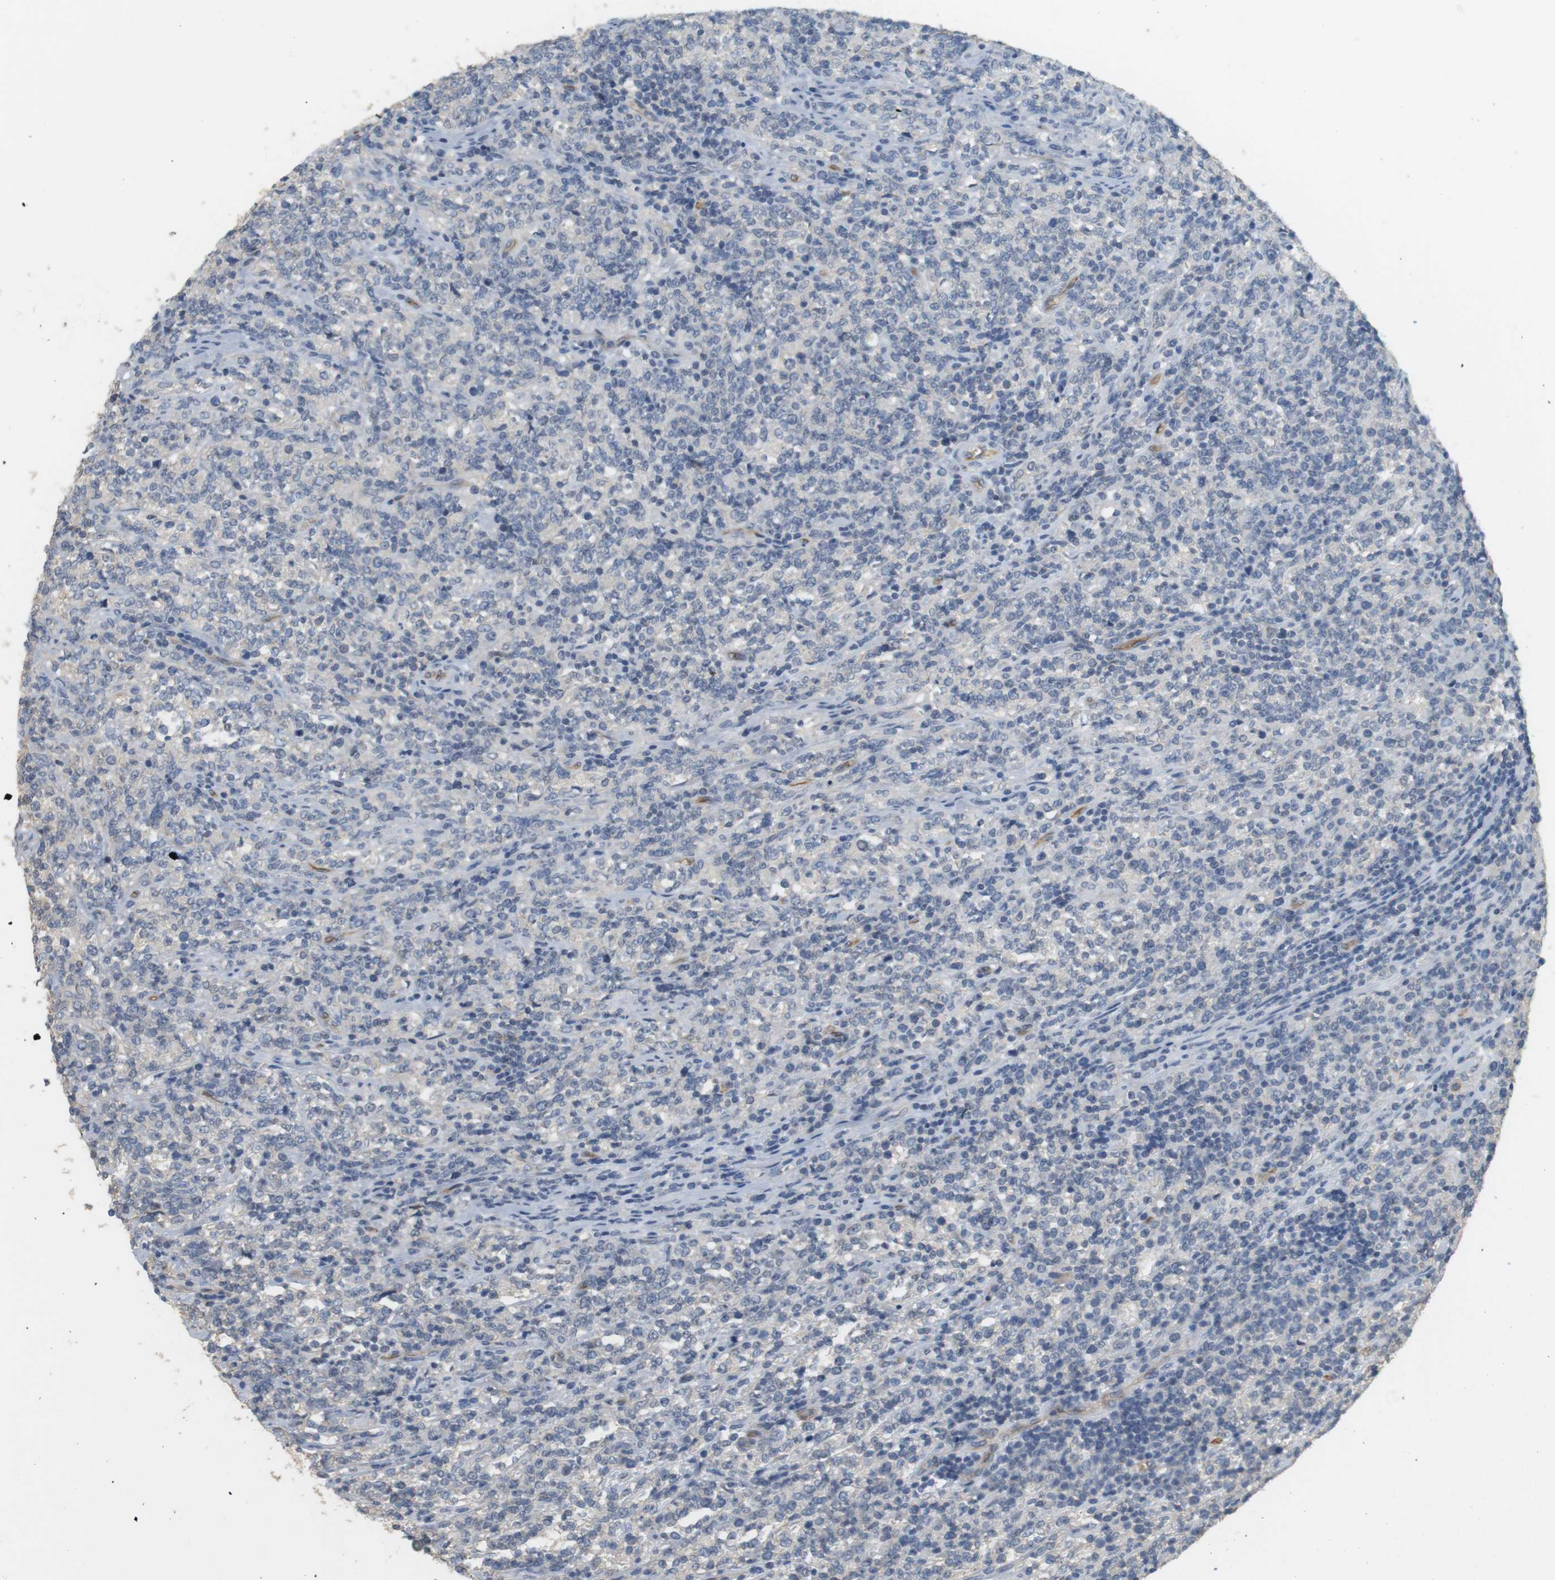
{"staining": {"intensity": "negative", "quantity": "none", "location": "none"}, "tissue": "lymphoma", "cell_type": "Tumor cells", "image_type": "cancer", "snomed": [{"axis": "morphology", "description": "Malignant lymphoma, non-Hodgkin's type, High grade"}, {"axis": "topography", "description": "Soft tissue"}], "caption": "Immunohistochemistry histopathology image of neoplastic tissue: malignant lymphoma, non-Hodgkin's type (high-grade) stained with DAB shows no significant protein expression in tumor cells. Nuclei are stained in blue.", "gene": "OSR1", "patient": {"sex": "male", "age": 18}}